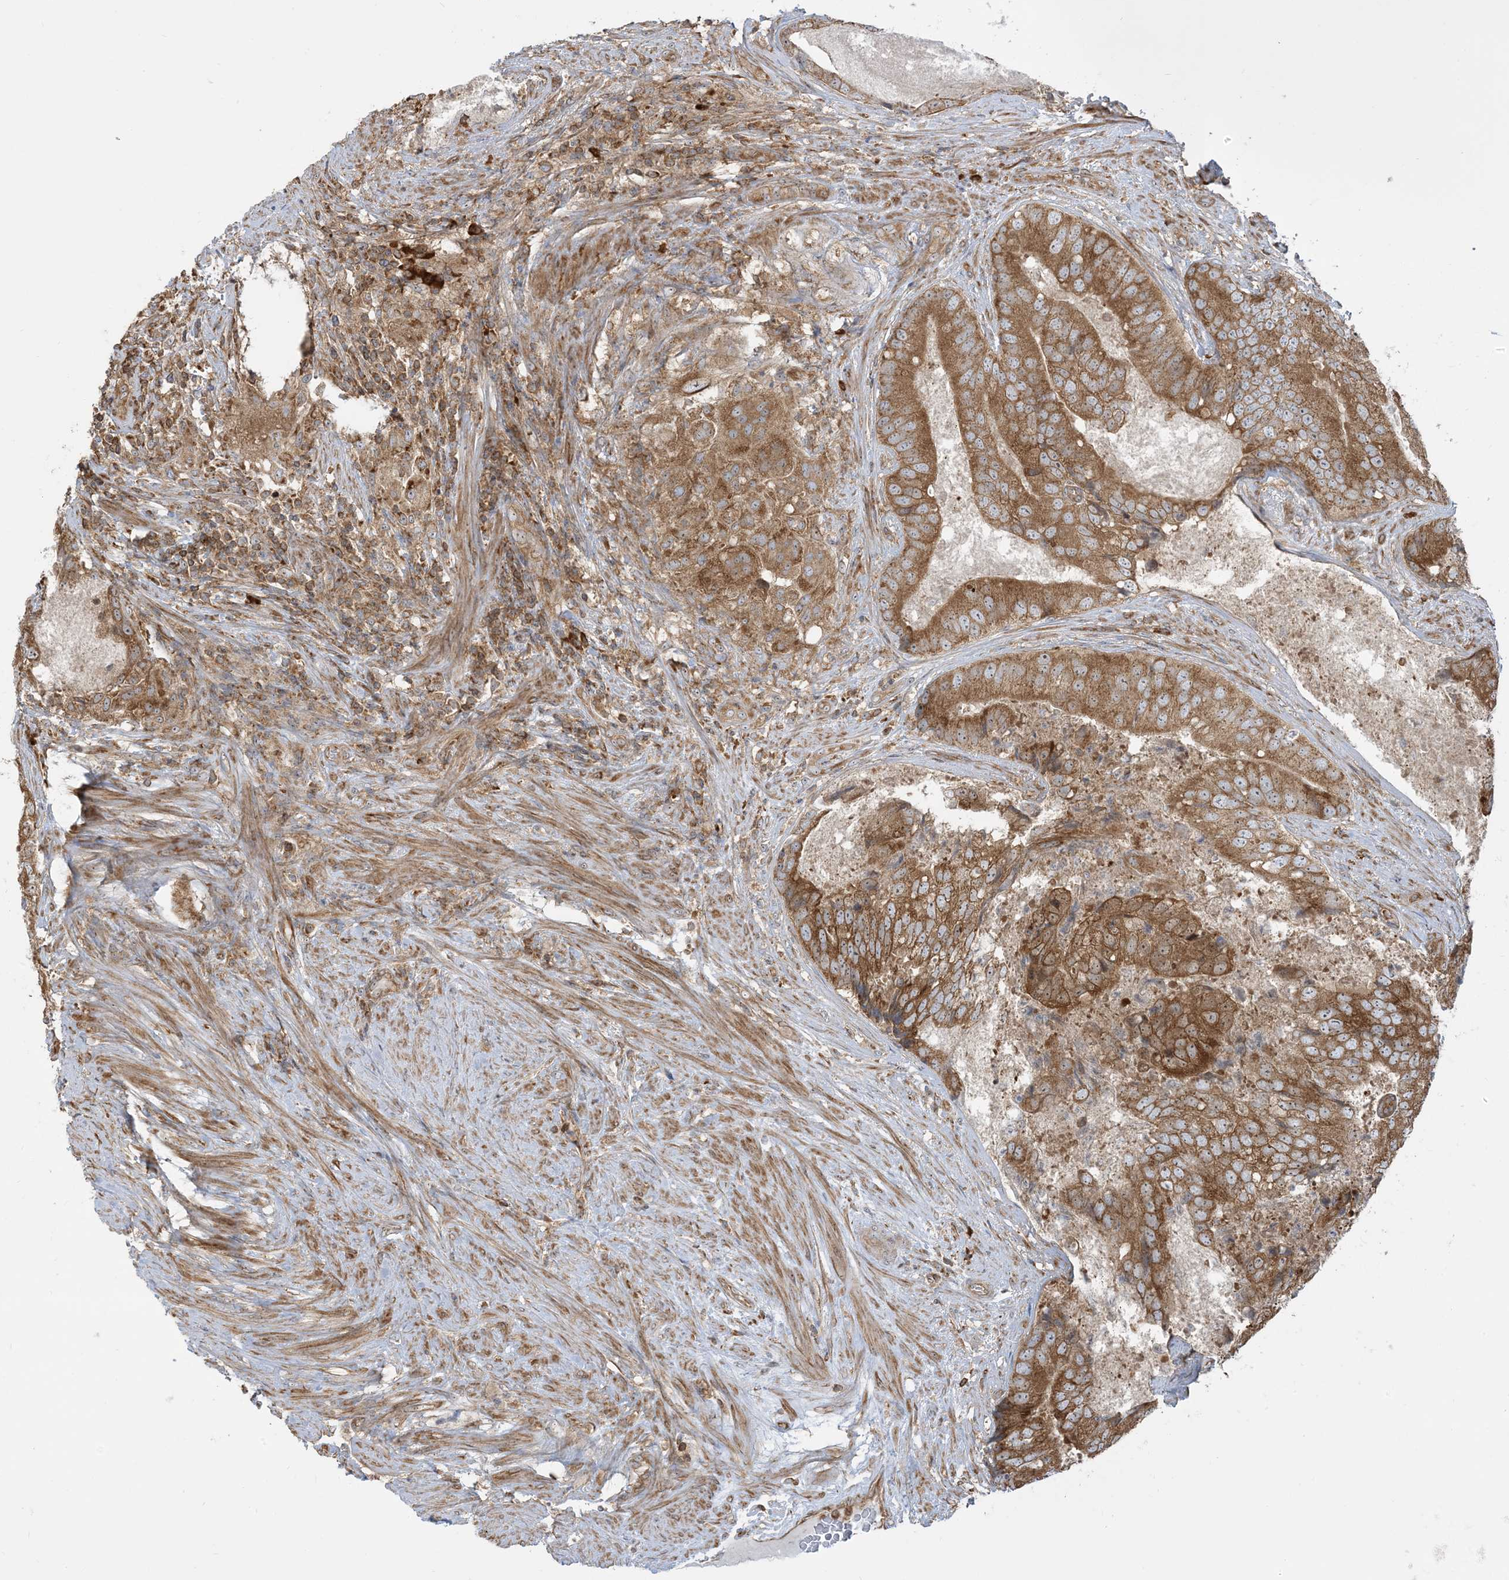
{"staining": {"intensity": "moderate", "quantity": ">75%", "location": "cytoplasmic/membranous"}, "tissue": "prostate cancer", "cell_type": "Tumor cells", "image_type": "cancer", "snomed": [{"axis": "morphology", "description": "Adenocarcinoma, High grade"}, {"axis": "topography", "description": "Prostate"}], "caption": "High-grade adenocarcinoma (prostate) tissue exhibits moderate cytoplasmic/membranous expression in about >75% of tumor cells, visualized by immunohistochemistry. Nuclei are stained in blue.", "gene": "SRP72", "patient": {"sex": "male", "age": 70}}